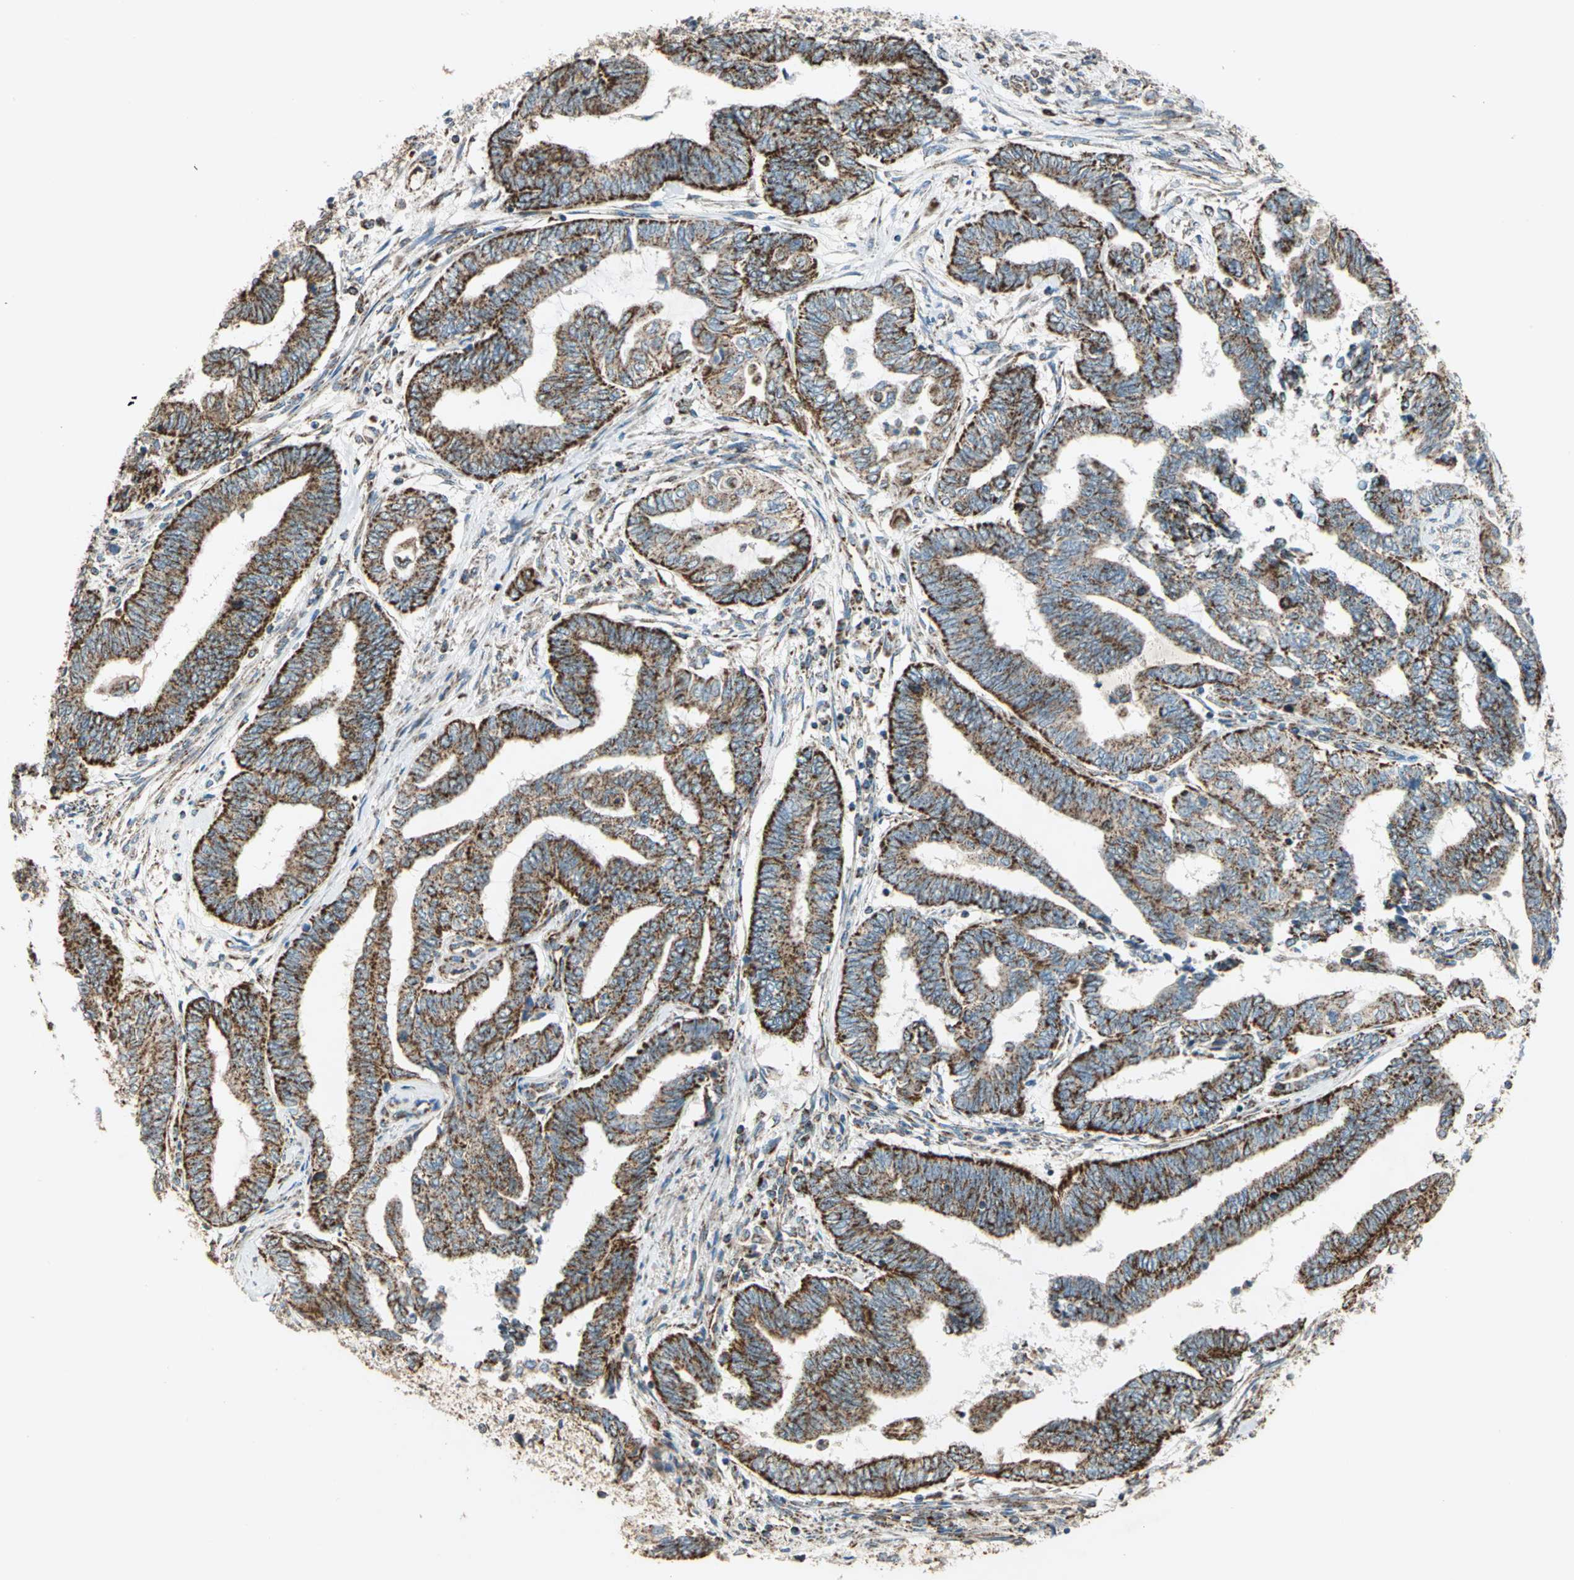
{"staining": {"intensity": "strong", "quantity": ">75%", "location": "cytoplasmic/membranous"}, "tissue": "endometrial cancer", "cell_type": "Tumor cells", "image_type": "cancer", "snomed": [{"axis": "morphology", "description": "Adenocarcinoma, NOS"}, {"axis": "topography", "description": "Uterus"}, {"axis": "topography", "description": "Endometrium"}], "caption": "High-magnification brightfield microscopy of endometrial adenocarcinoma stained with DAB (3,3'-diaminobenzidine) (brown) and counterstained with hematoxylin (blue). tumor cells exhibit strong cytoplasmic/membranous positivity is seen in about>75% of cells.", "gene": "MRPS22", "patient": {"sex": "female", "age": 70}}